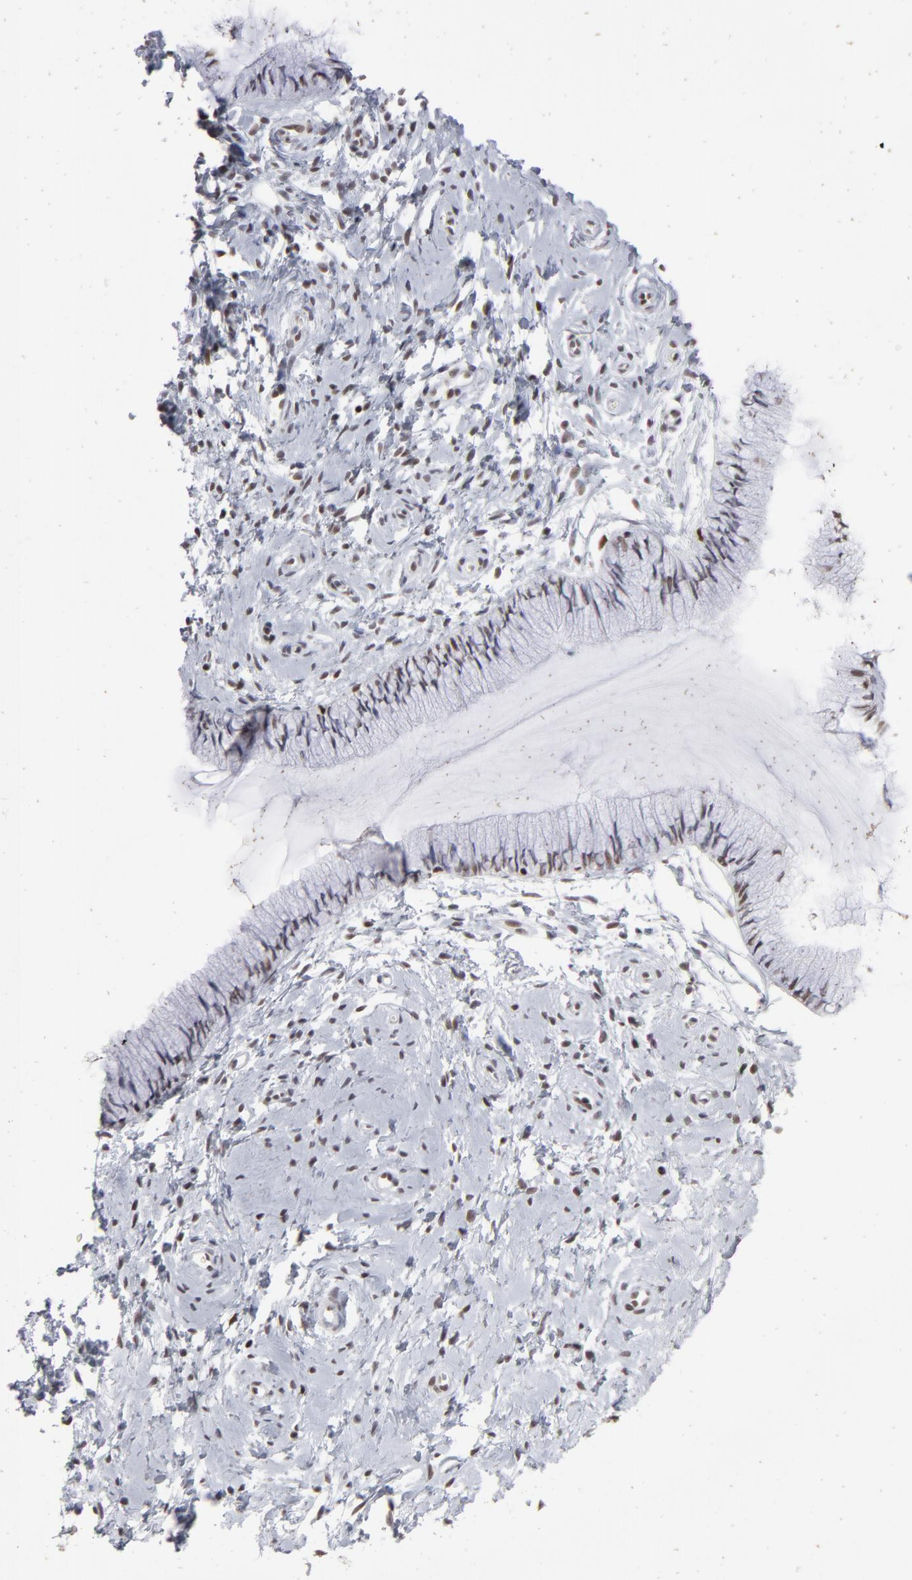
{"staining": {"intensity": "moderate", "quantity": "25%-75%", "location": "nuclear"}, "tissue": "cervix", "cell_type": "Glandular cells", "image_type": "normal", "snomed": [{"axis": "morphology", "description": "Normal tissue, NOS"}, {"axis": "topography", "description": "Cervix"}], "caption": "High-magnification brightfield microscopy of benign cervix stained with DAB (3,3'-diaminobenzidine) (brown) and counterstained with hematoxylin (blue). glandular cells exhibit moderate nuclear staining is appreciated in approximately25%-75% of cells. (Stains: DAB in brown, nuclei in blue, Microscopy: brightfield microscopy at high magnification).", "gene": "PARP1", "patient": {"sex": "female", "age": 46}}